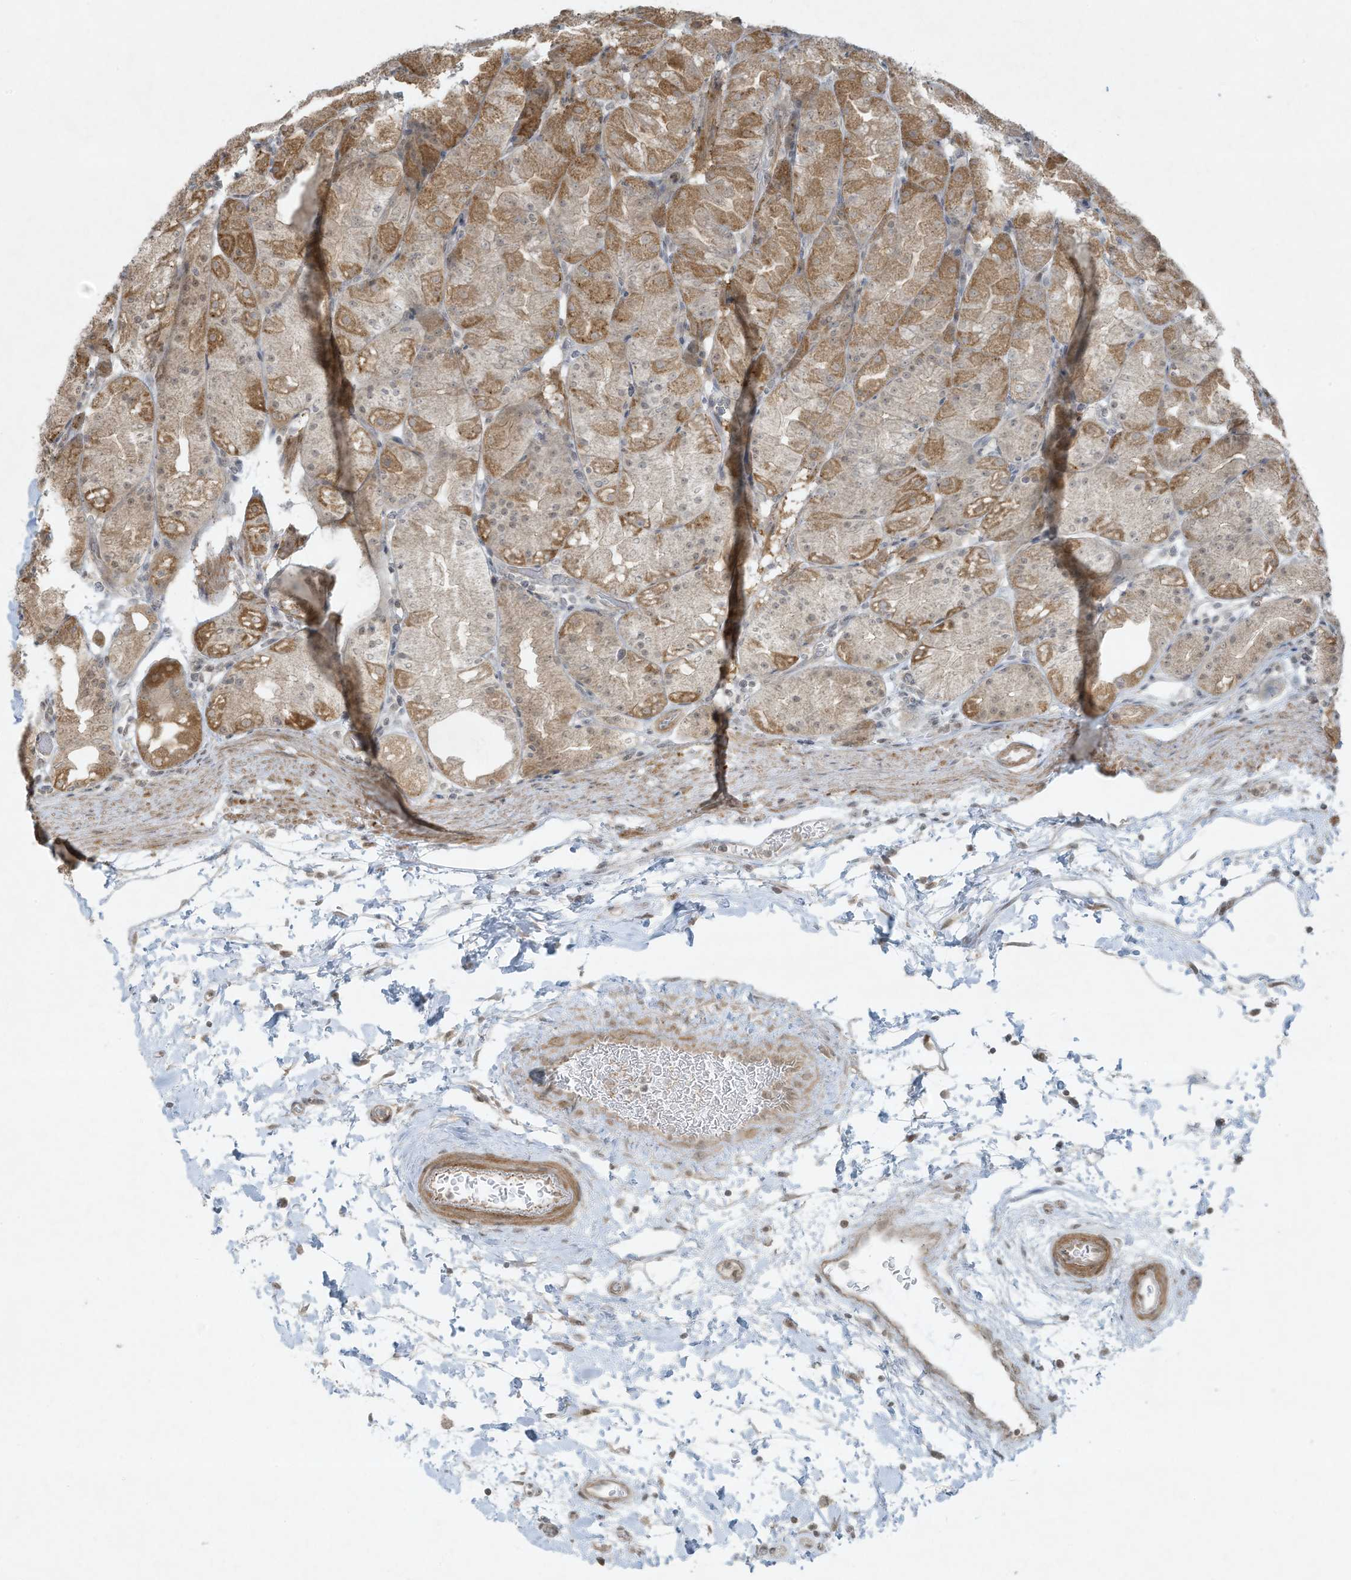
{"staining": {"intensity": "moderate", "quantity": "25%-75%", "location": "cytoplasmic/membranous"}, "tissue": "stomach", "cell_type": "Glandular cells", "image_type": "normal", "snomed": [{"axis": "morphology", "description": "Normal tissue, NOS"}, {"axis": "topography", "description": "Stomach, upper"}], "caption": "This is a photomicrograph of immunohistochemistry (IHC) staining of unremarkable stomach, which shows moderate positivity in the cytoplasmic/membranous of glandular cells.", "gene": "ZNF263", "patient": {"sex": "male", "age": 48}}